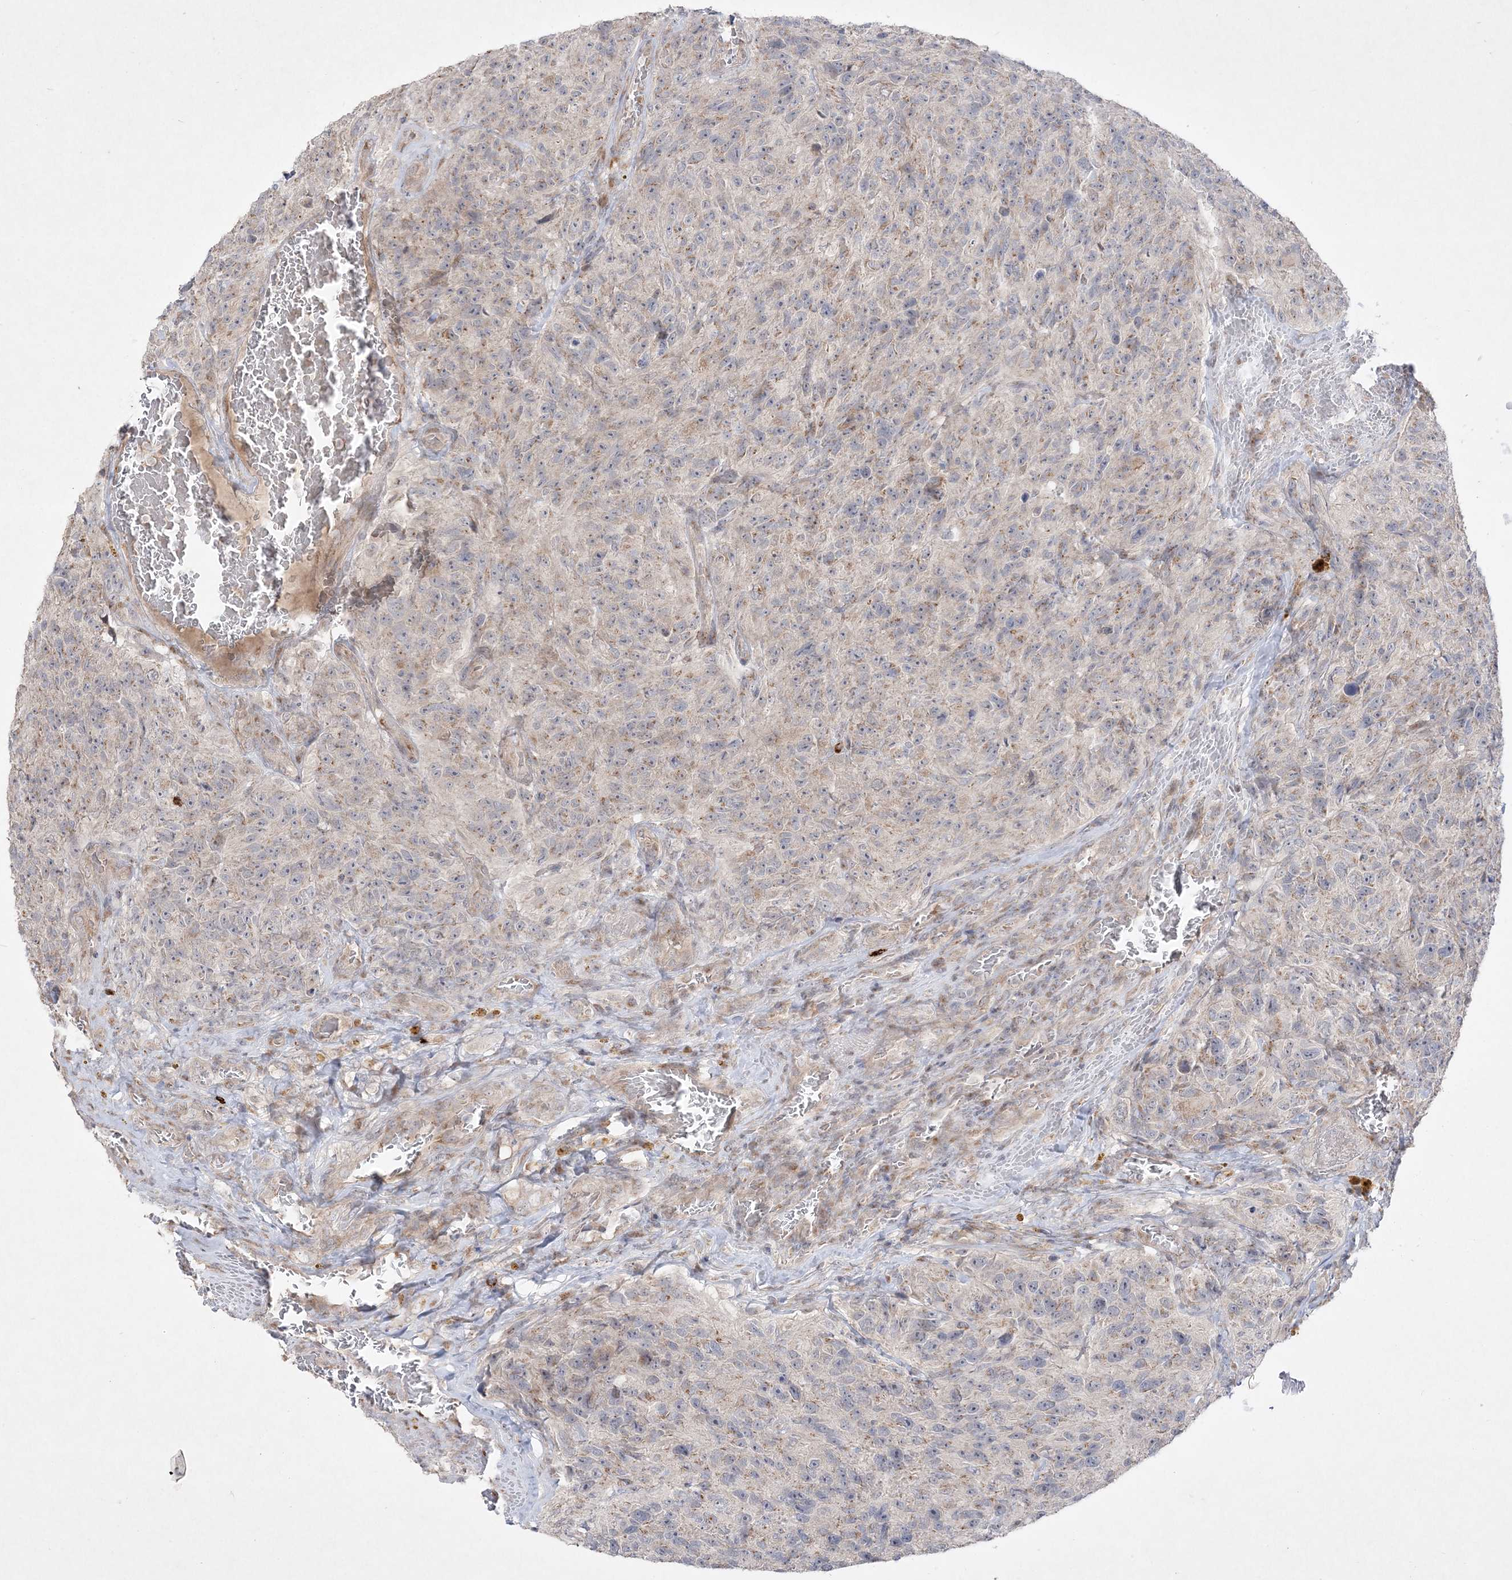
{"staining": {"intensity": "negative", "quantity": "none", "location": "none"}, "tissue": "glioma", "cell_type": "Tumor cells", "image_type": "cancer", "snomed": [{"axis": "morphology", "description": "Glioma, malignant, High grade"}, {"axis": "topography", "description": "Brain"}], "caption": "High power microscopy image of an IHC micrograph of glioma, revealing no significant positivity in tumor cells.", "gene": "CLNK", "patient": {"sex": "male", "age": 69}}